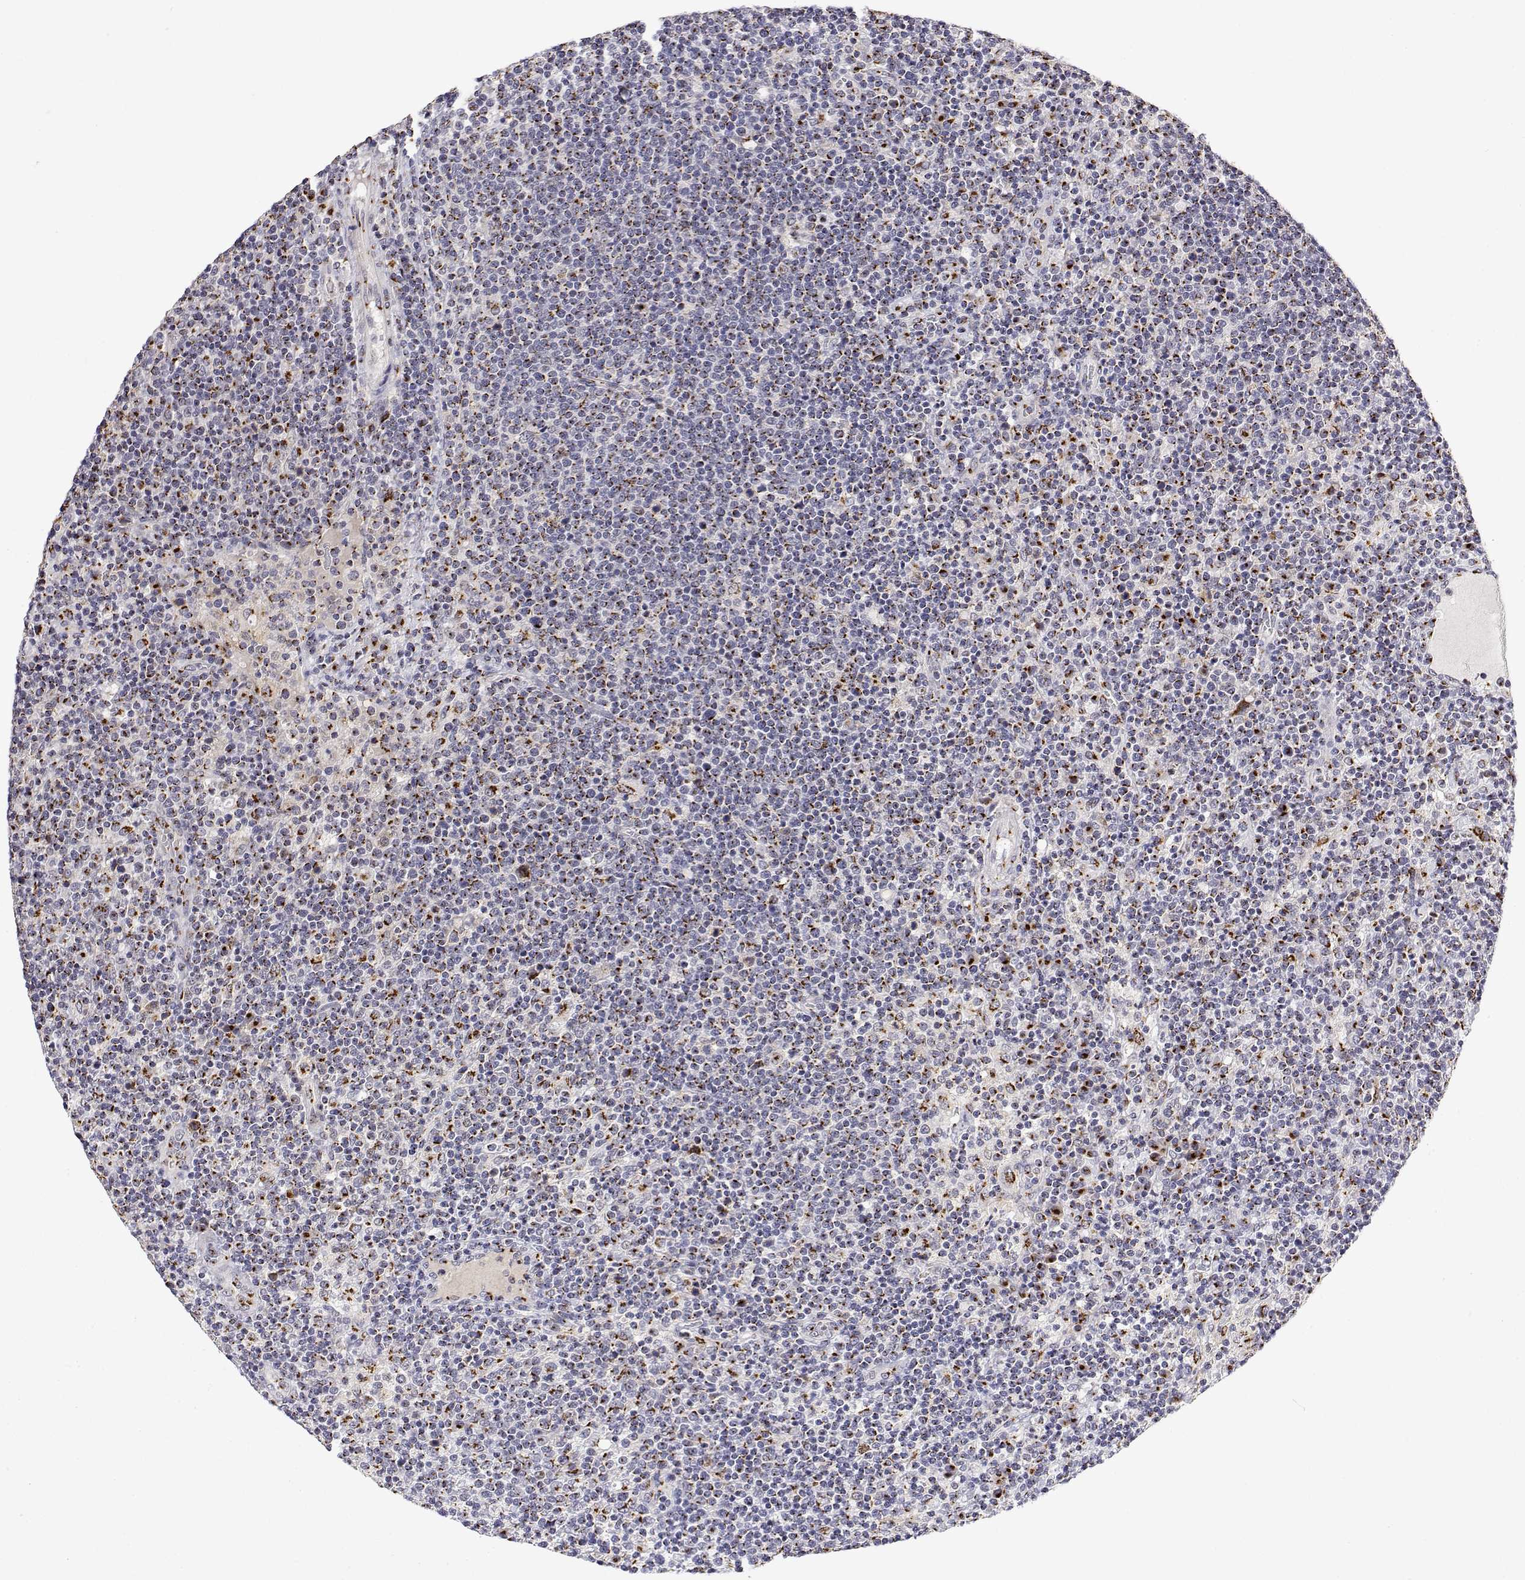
{"staining": {"intensity": "moderate", "quantity": "<25%", "location": "cytoplasmic/membranous"}, "tissue": "lymphoma", "cell_type": "Tumor cells", "image_type": "cancer", "snomed": [{"axis": "morphology", "description": "Malignant lymphoma, non-Hodgkin's type, High grade"}, {"axis": "topography", "description": "Lymph node"}], "caption": "Lymphoma was stained to show a protein in brown. There is low levels of moderate cytoplasmic/membranous positivity in about <25% of tumor cells.", "gene": "YIPF3", "patient": {"sex": "male", "age": 61}}